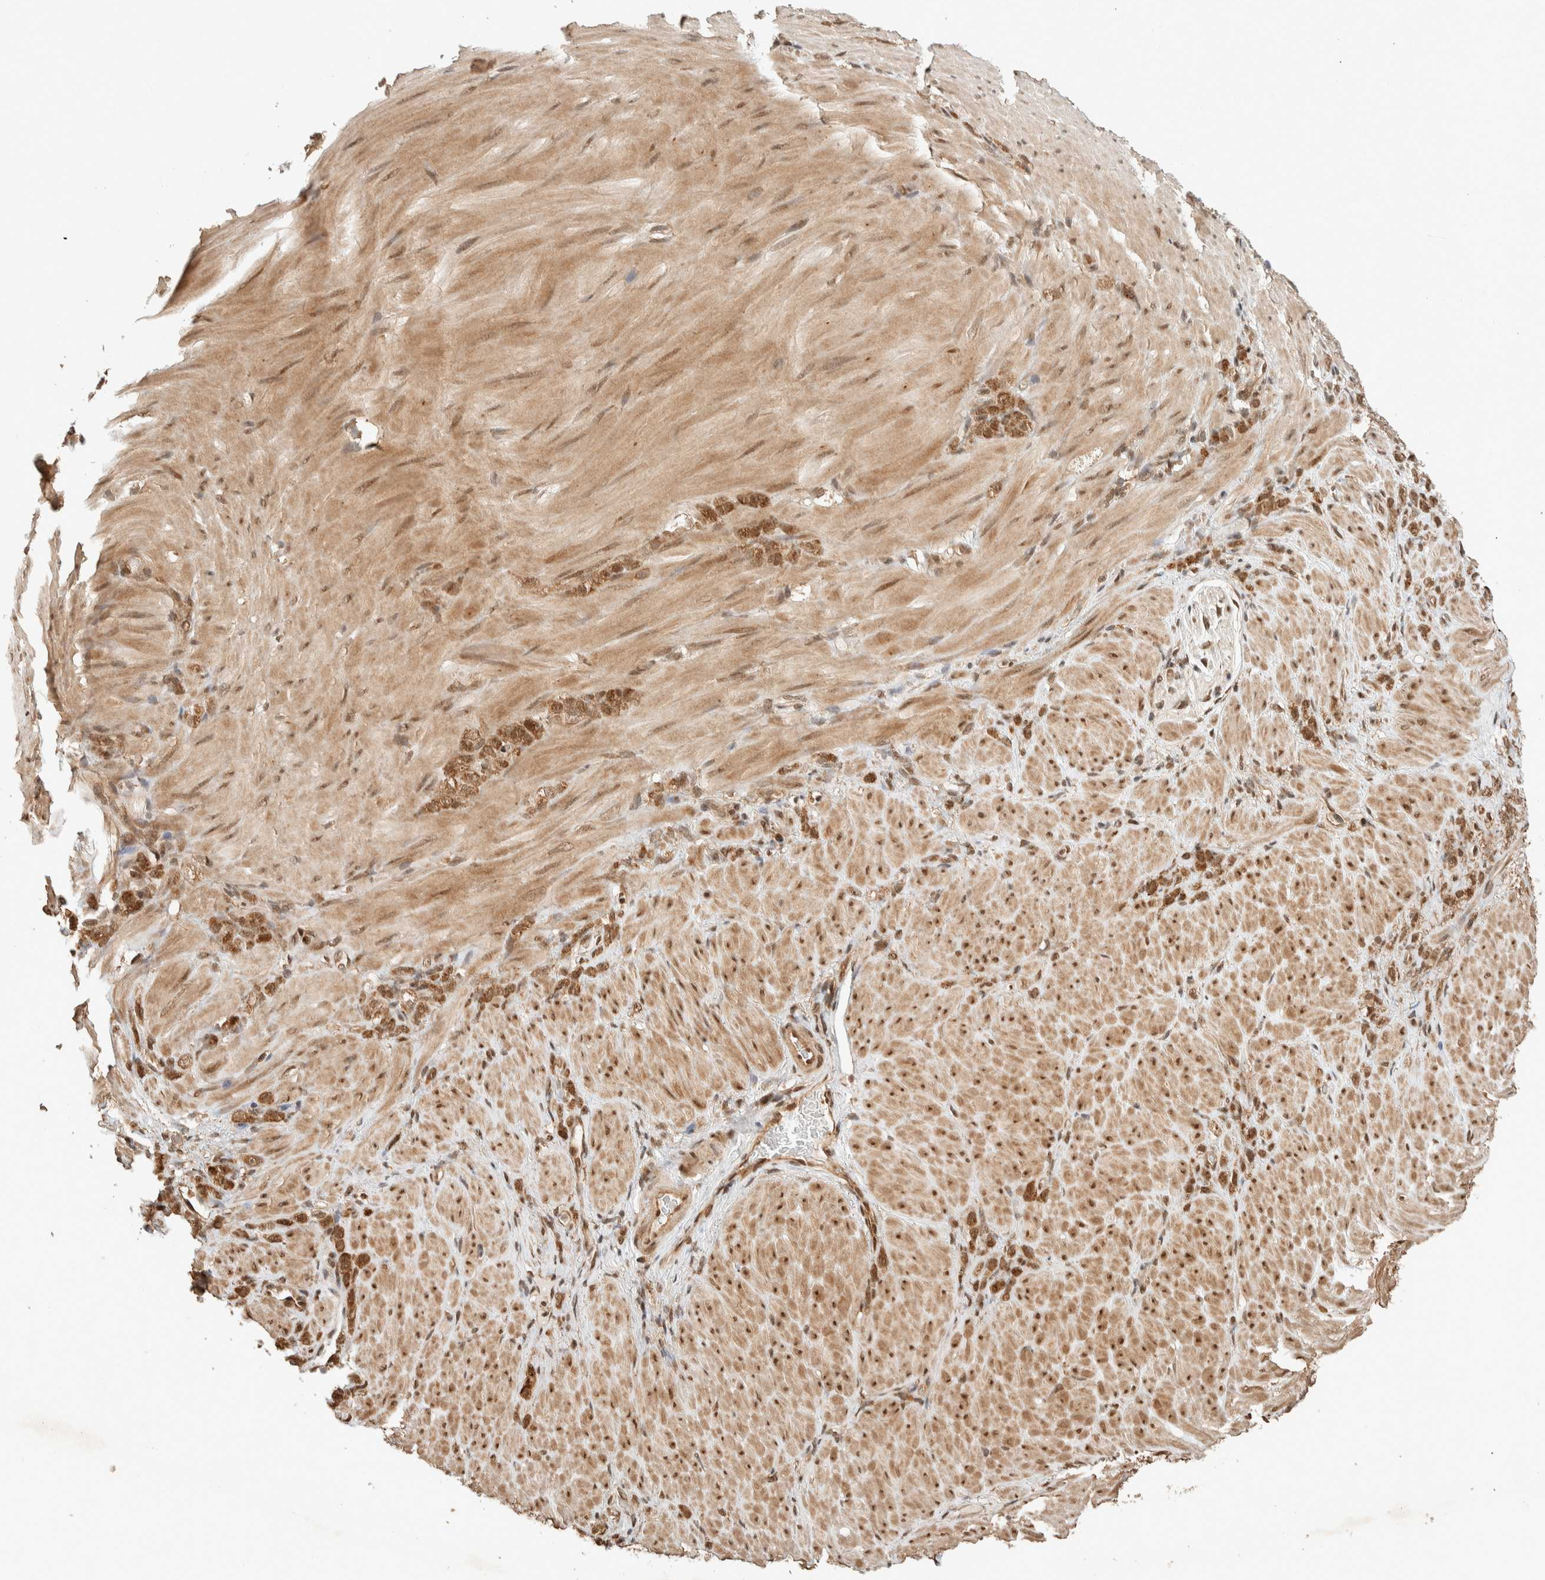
{"staining": {"intensity": "moderate", "quantity": ">75%", "location": "cytoplasmic/membranous,nuclear"}, "tissue": "stomach cancer", "cell_type": "Tumor cells", "image_type": "cancer", "snomed": [{"axis": "morphology", "description": "Normal tissue, NOS"}, {"axis": "morphology", "description": "Adenocarcinoma, NOS"}, {"axis": "topography", "description": "Stomach"}], "caption": "Immunohistochemical staining of human adenocarcinoma (stomach) demonstrates moderate cytoplasmic/membranous and nuclear protein expression in approximately >75% of tumor cells.", "gene": "ZBTB2", "patient": {"sex": "male", "age": 82}}